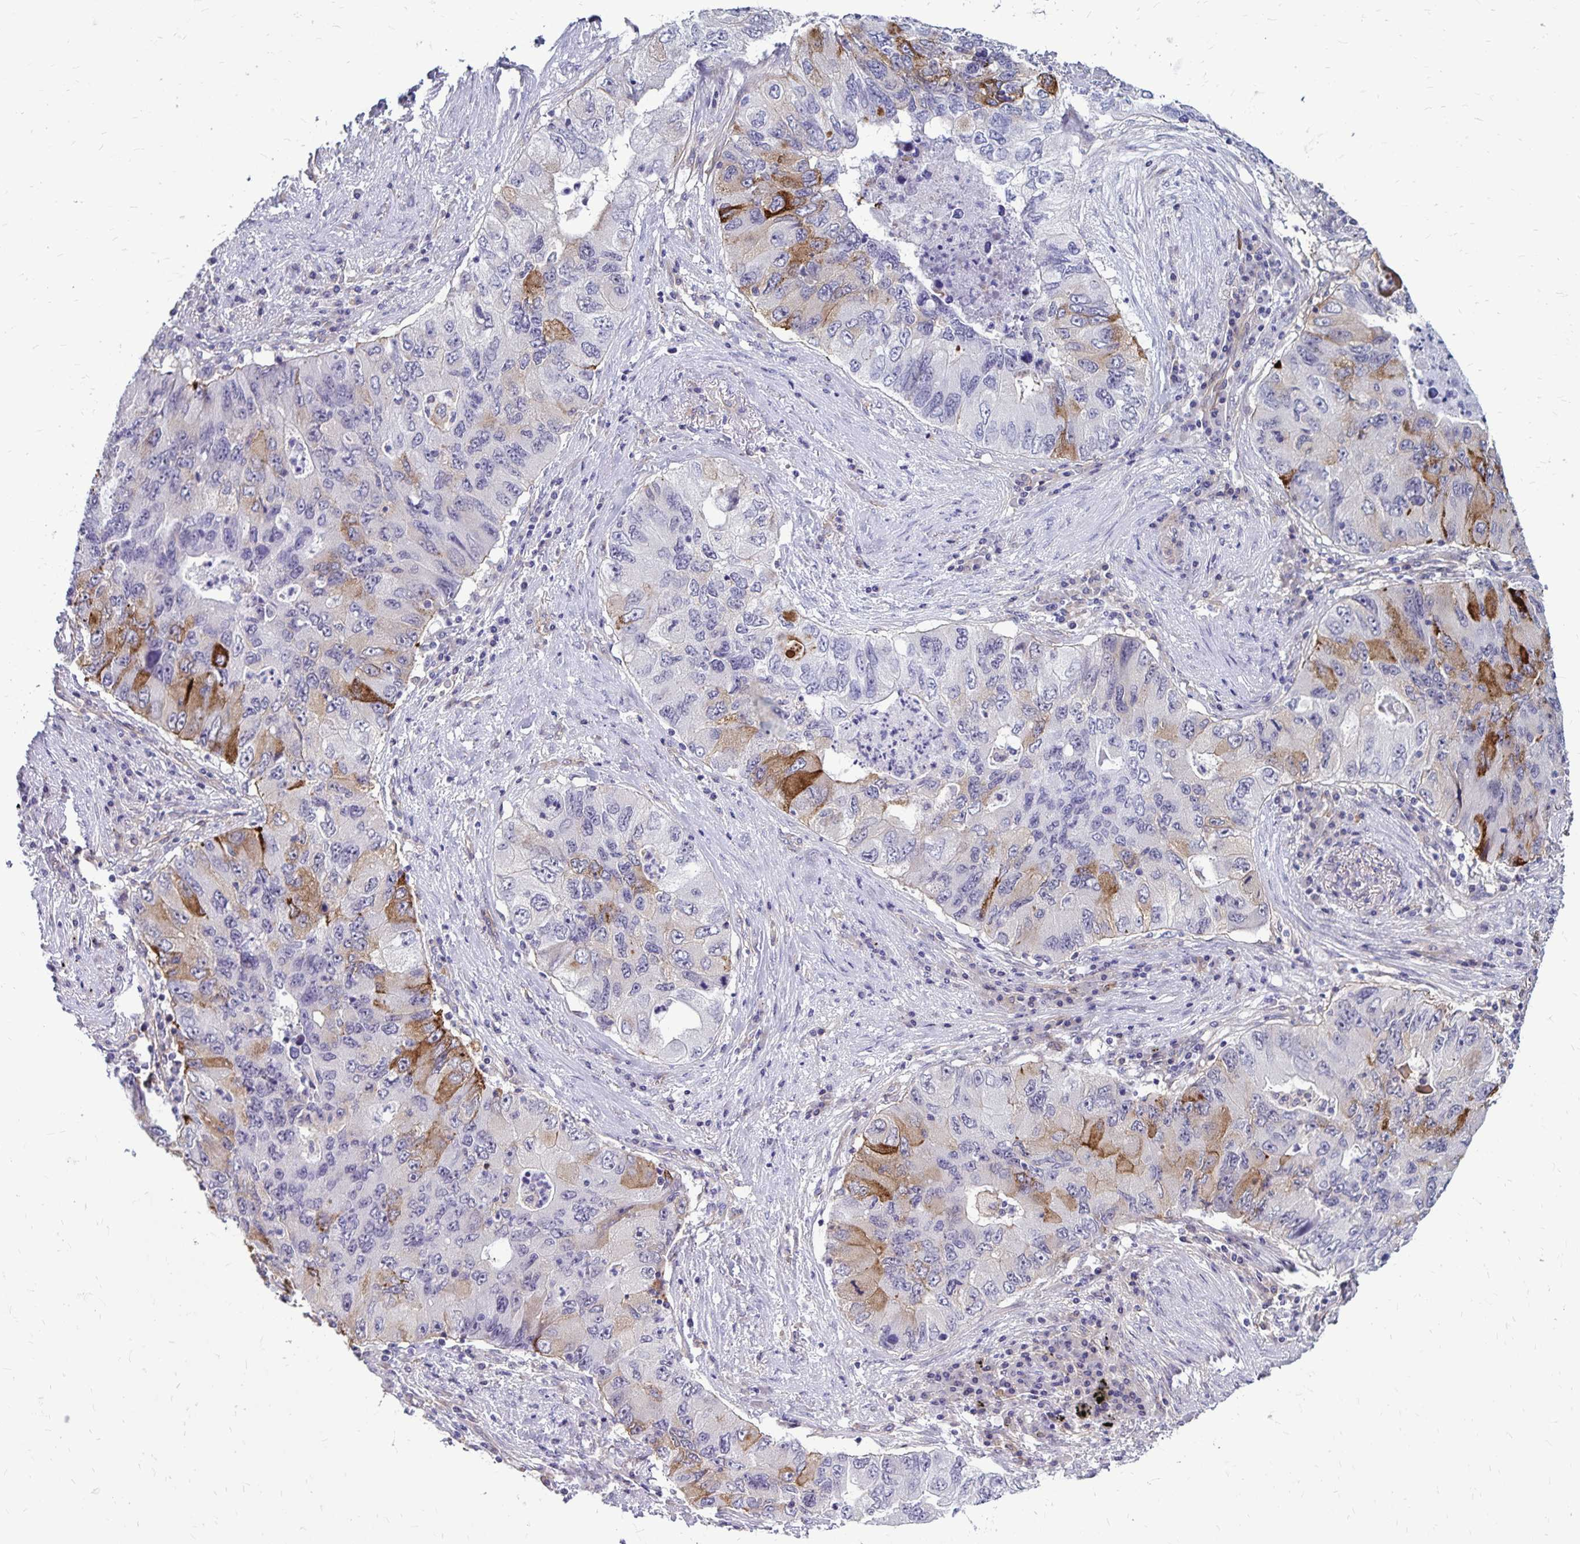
{"staining": {"intensity": "moderate", "quantity": "<25%", "location": "cytoplasmic/membranous"}, "tissue": "lung cancer", "cell_type": "Tumor cells", "image_type": "cancer", "snomed": [{"axis": "morphology", "description": "Adenocarcinoma, NOS"}, {"axis": "morphology", "description": "Adenocarcinoma, metastatic, NOS"}, {"axis": "topography", "description": "Lymph node"}, {"axis": "topography", "description": "Lung"}], "caption": "Tumor cells demonstrate low levels of moderate cytoplasmic/membranous staining in approximately <25% of cells in human adenocarcinoma (lung).", "gene": "TNS3", "patient": {"sex": "female", "age": 54}}